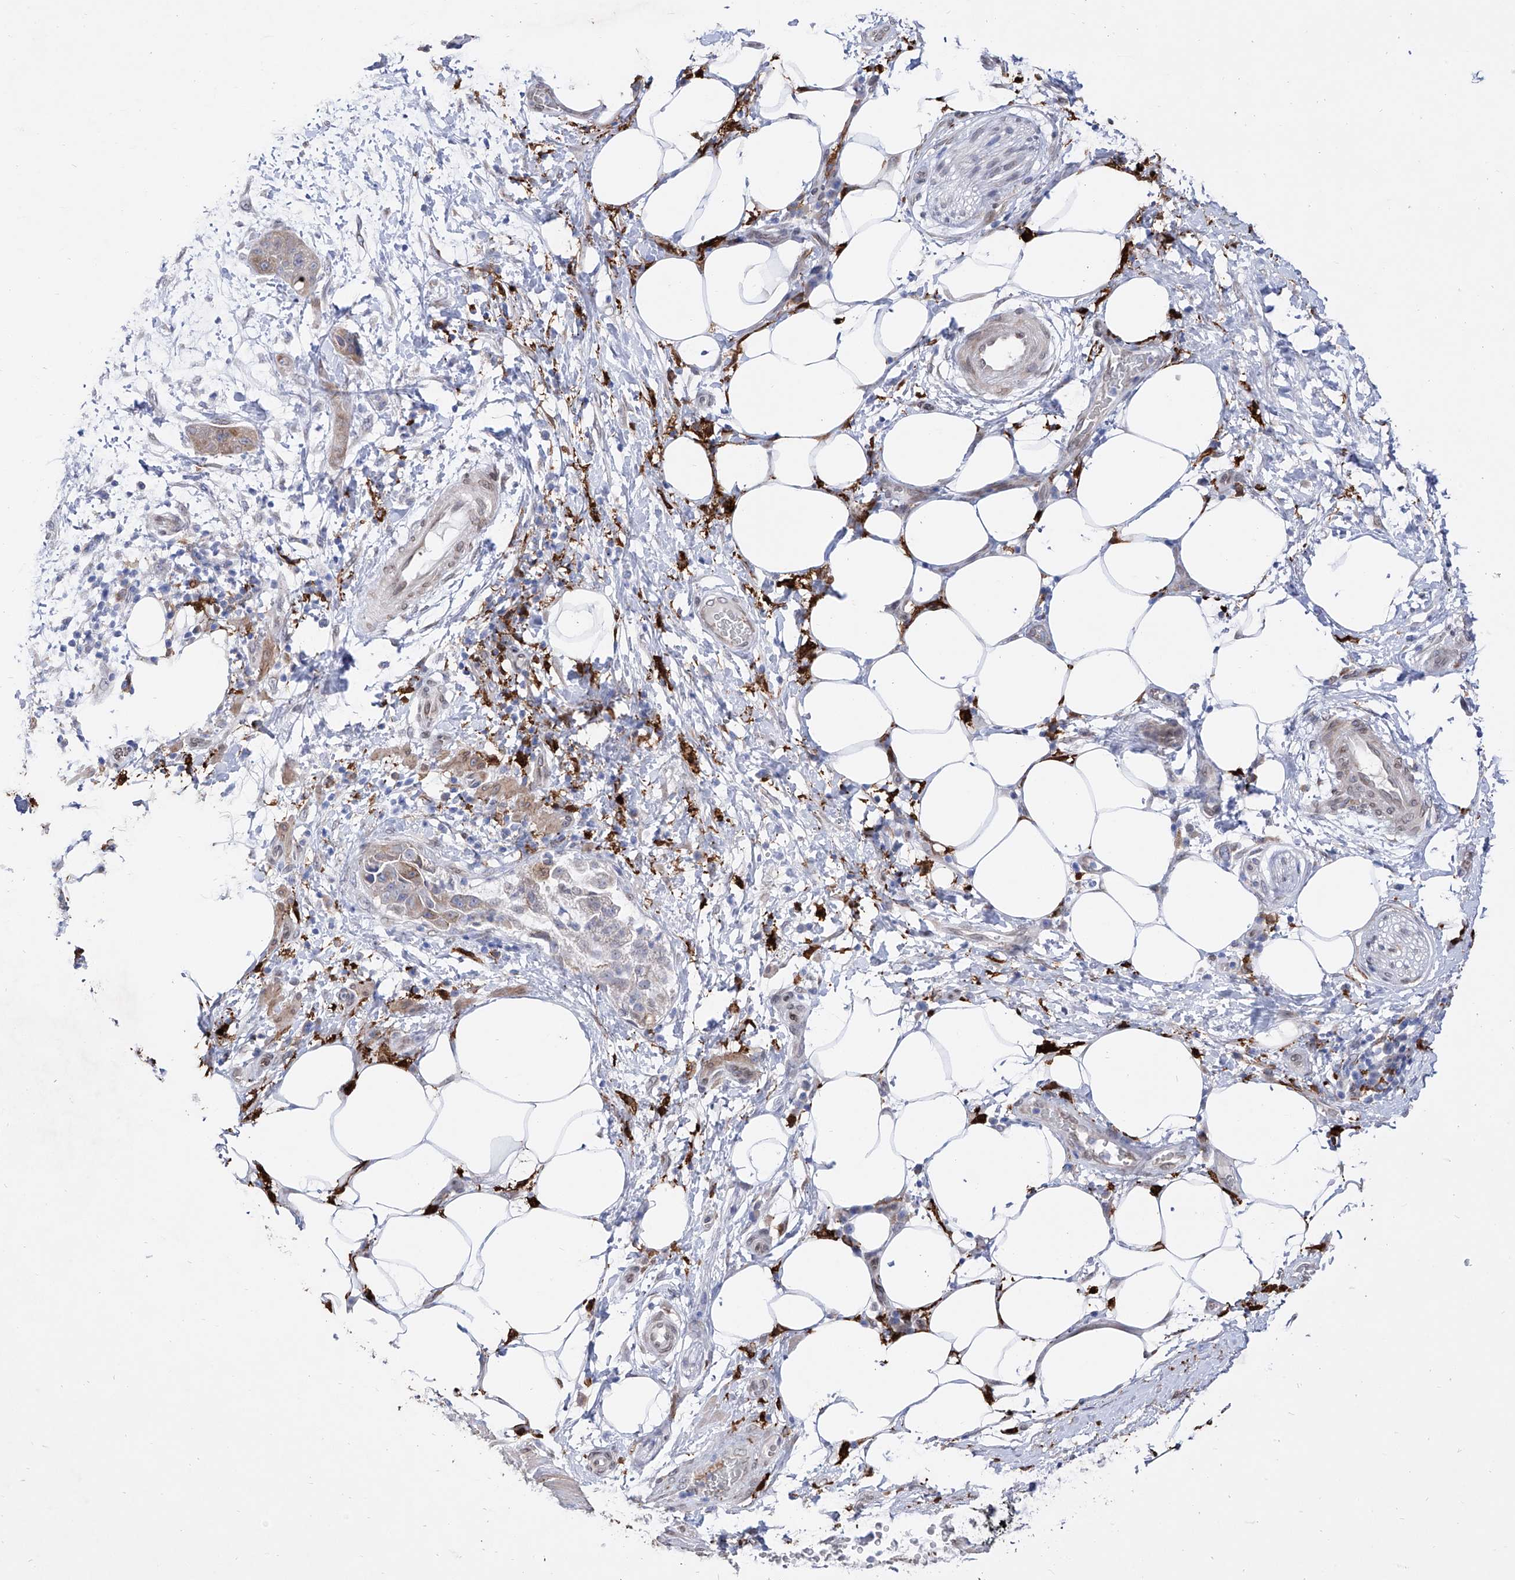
{"staining": {"intensity": "weak", "quantity": "<25%", "location": "cytoplasmic/membranous"}, "tissue": "pancreatic cancer", "cell_type": "Tumor cells", "image_type": "cancer", "snomed": [{"axis": "morphology", "description": "Adenocarcinoma, NOS"}, {"axis": "topography", "description": "Pancreas"}], "caption": "DAB immunohistochemical staining of pancreatic cancer (adenocarcinoma) displays no significant expression in tumor cells.", "gene": "LCLAT1", "patient": {"sex": "female", "age": 78}}